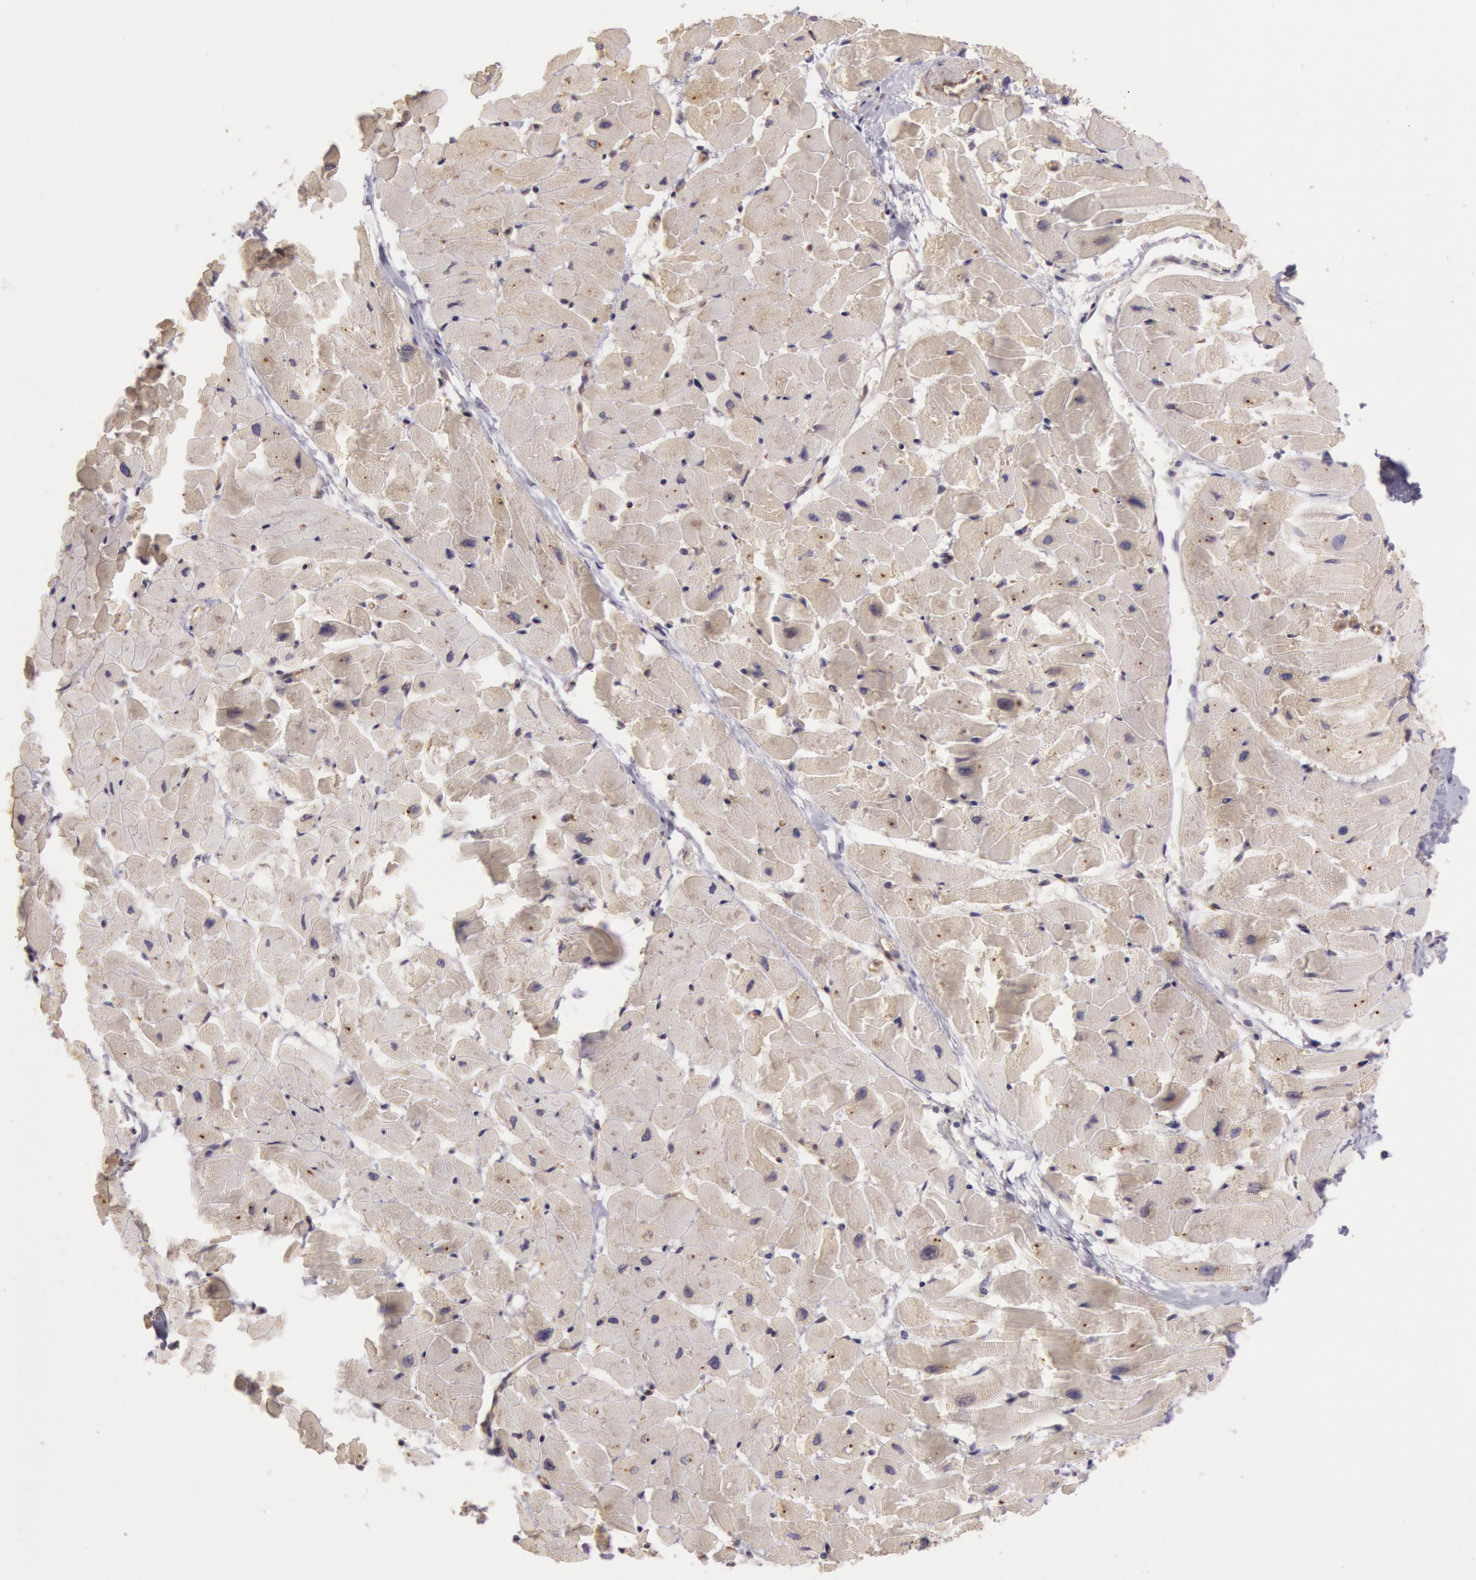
{"staining": {"intensity": "weak", "quantity": "<25%", "location": "cytoplasmic/membranous"}, "tissue": "heart muscle", "cell_type": "Cardiomyocytes", "image_type": "normal", "snomed": [{"axis": "morphology", "description": "Normal tissue, NOS"}, {"axis": "topography", "description": "Heart"}], "caption": "Human heart muscle stained for a protein using immunohistochemistry (IHC) demonstrates no staining in cardiomyocytes.", "gene": "CHUK", "patient": {"sex": "female", "age": 19}}